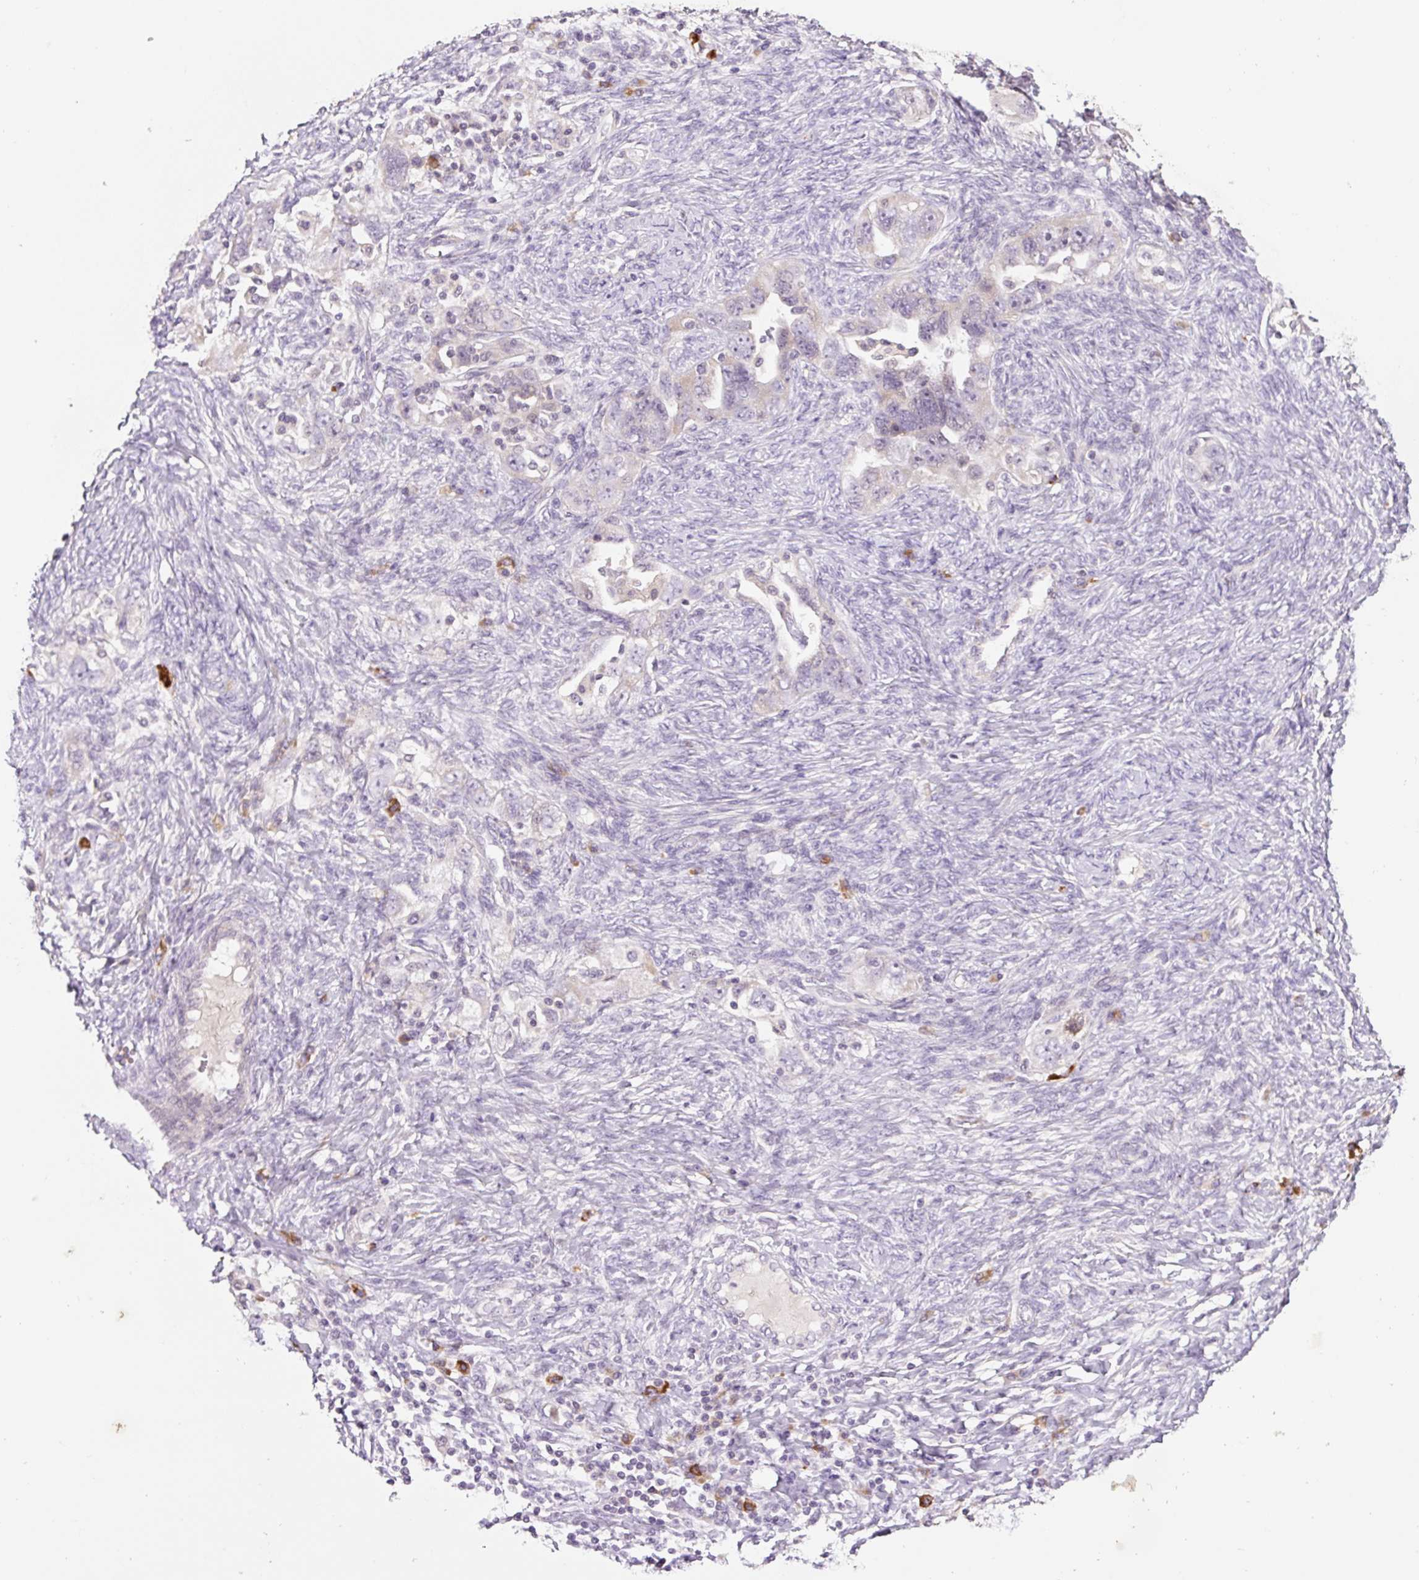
{"staining": {"intensity": "negative", "quantity": "none", "location": "none"}, "tissue": "ovarian cancer", "cell_type": "Tumor cells", "image_type": "cancer", "snomed": [{"axis": "morphology", "description": "Carcinoma, NOS"}, {"axis": "morphology", "description": "Cystadenocarcinoma, serous, NOS"}, {"axis": "topography", "description": "Ovary"}], "caption": "Immunohistochemistry of carcinoma (ovarian) displays no staining in tumor cells.", "gene": "TMEM100", "patient": {"sex": "female", "age": 69}}